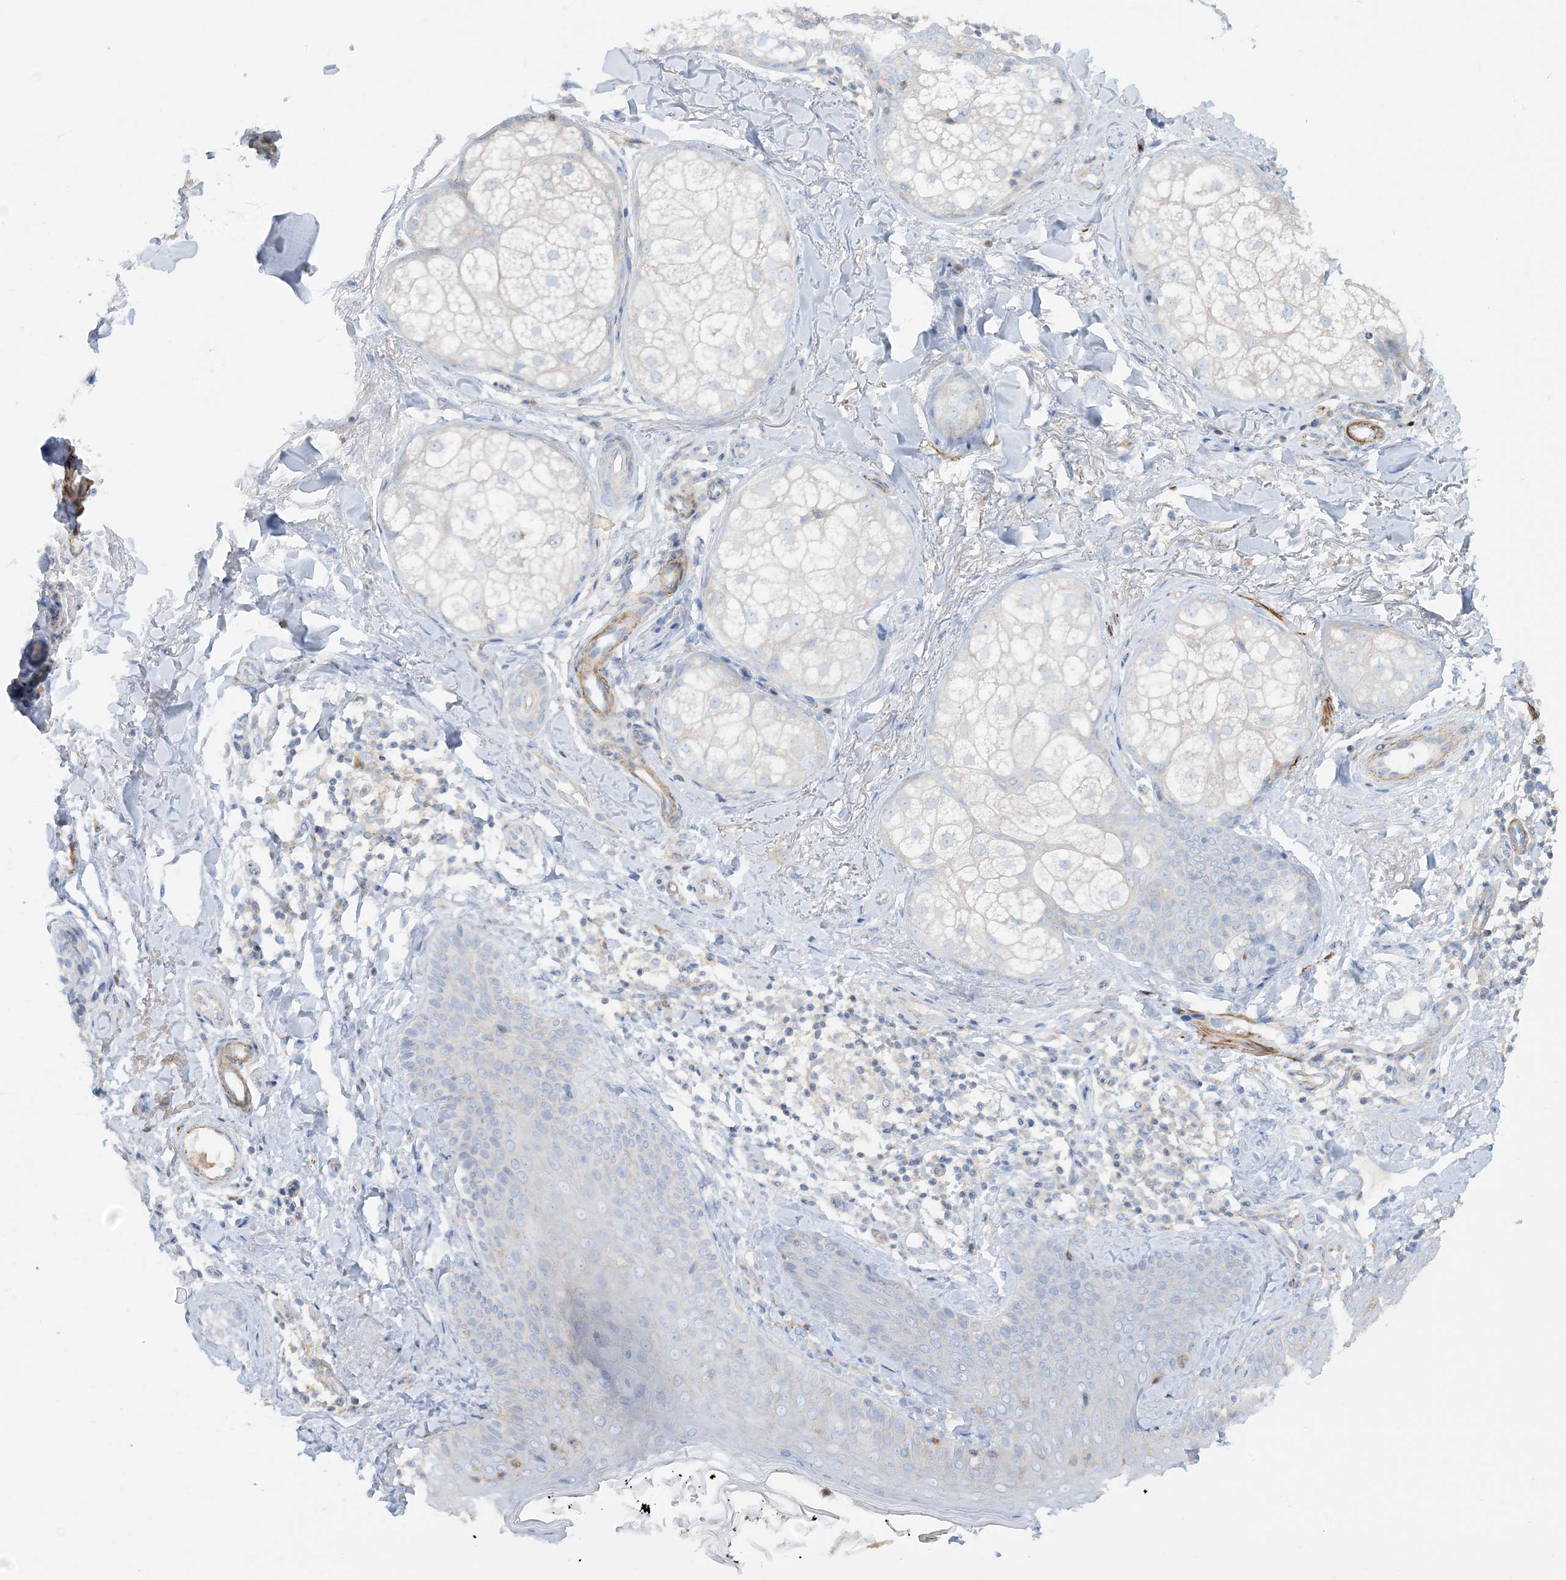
{"staining": {"intensity": "weak", "quantity": "25%-75%", "location": "cytoplasmic/membranous"}, "tissue": "skin", "cell_type": "Fibroblasts", "image_type": "normal", "snomed": [{"axis": "morphology", "description": "Normal tissue, NOS"}, {"axis": "topography", "description": "Skin"}], "caption": "This image displays immunohistochemistry staining of benign skin, with low weak cytoplasmic/membranous staining in approximately 25%-75% of fibroblasts.", "gene": "GTF3C2", "patient": {"sex": "male", "age": 57}}